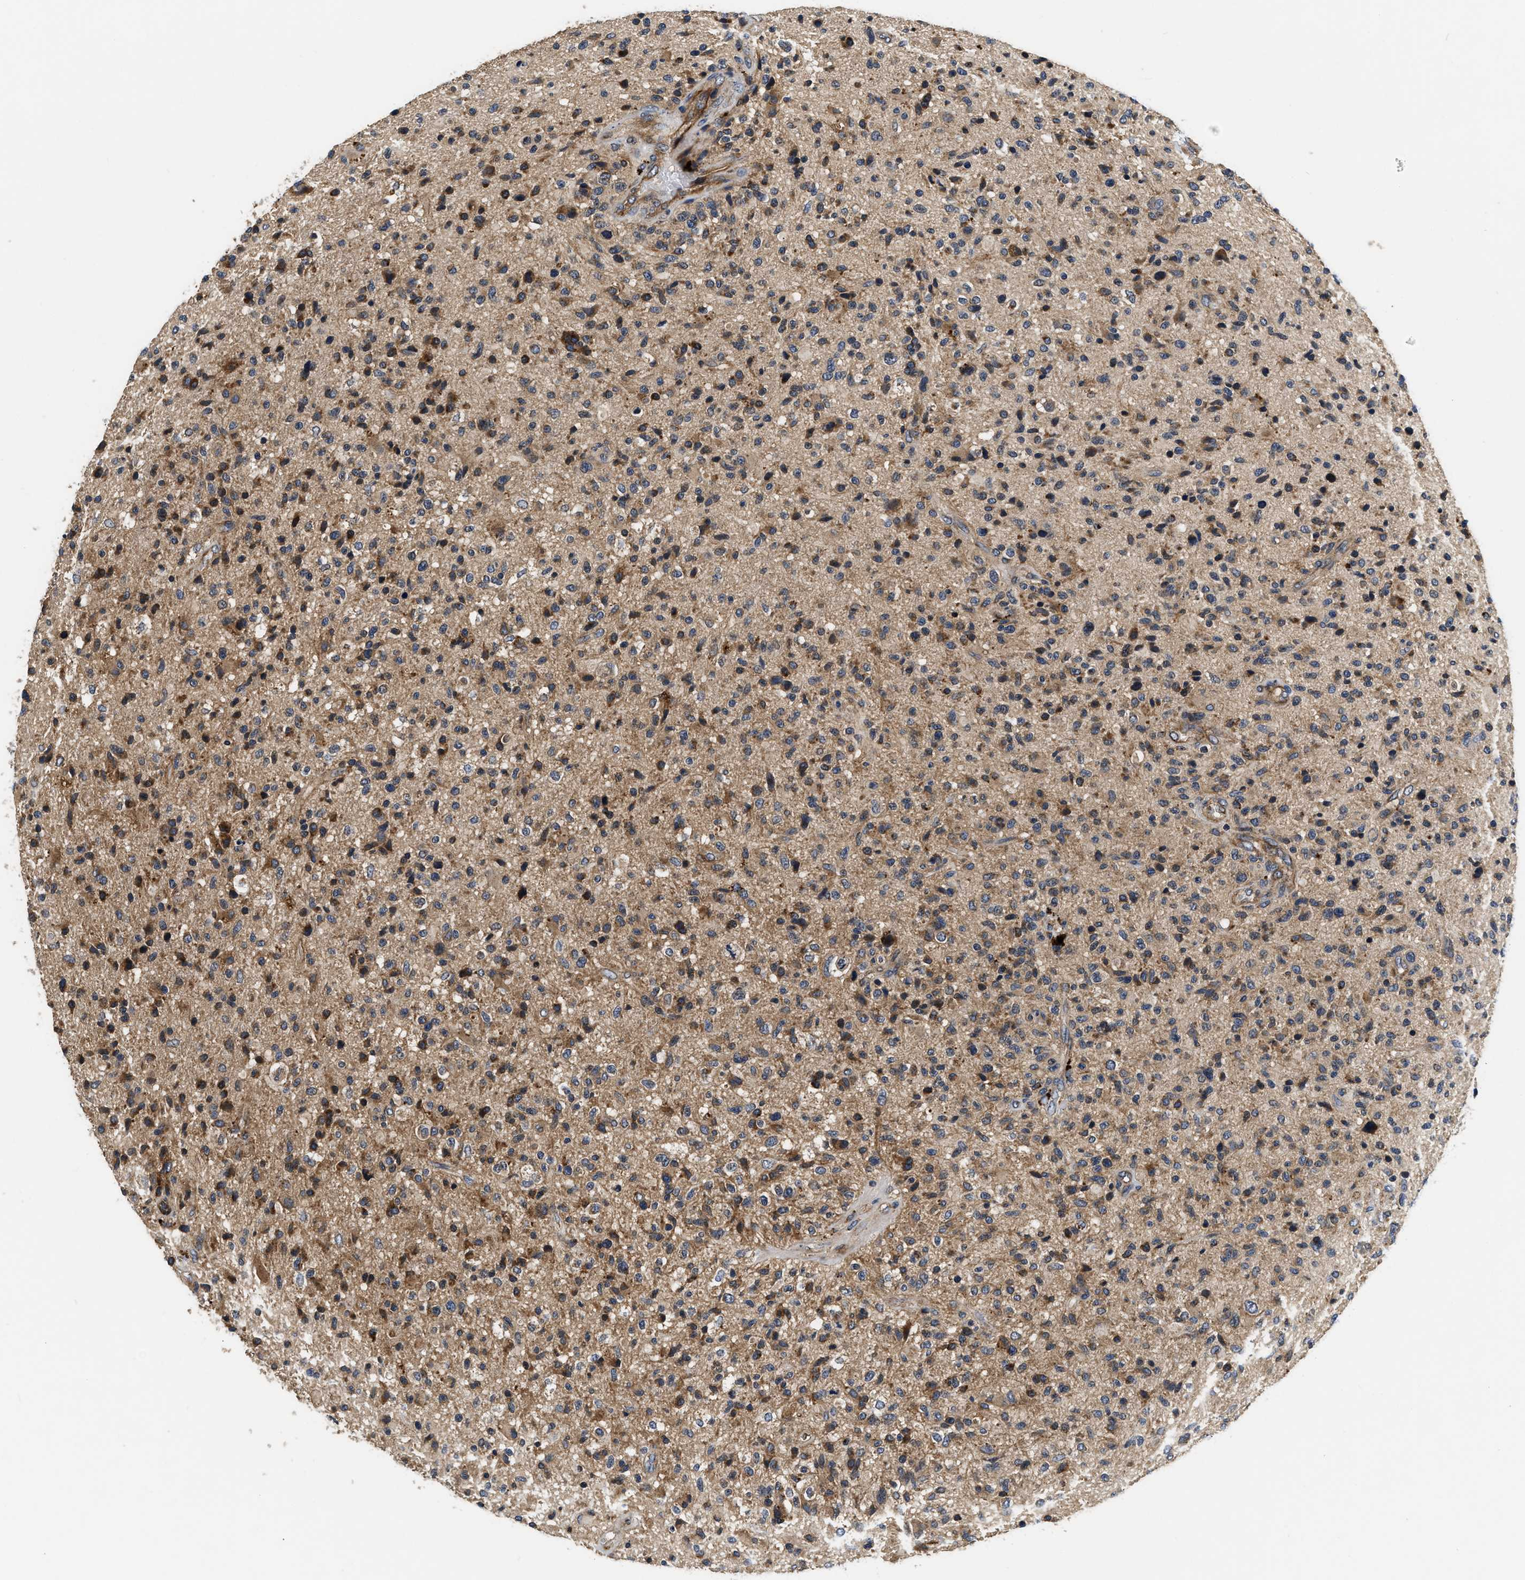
{"staining": {"intensity": "moderate", "quantity": ">75%", "location": "cytoplasmic/membranous"}, "tissue": "glioma", "cell_type": "Tumor cells", "image_type": "cancer", "snomed": [{"axis": "morphology", "description": "Glioma, malignant, High grade"}, {"axis": "topography", "description": "Brain"}], "caption": "An image of malignant glioma (high-grade) stained for a protein displays moderate cytoplasmic/membranous brown staining in tumor cells.", "gene": "NME6", "patient": {"sex": "male", "age": 72}}